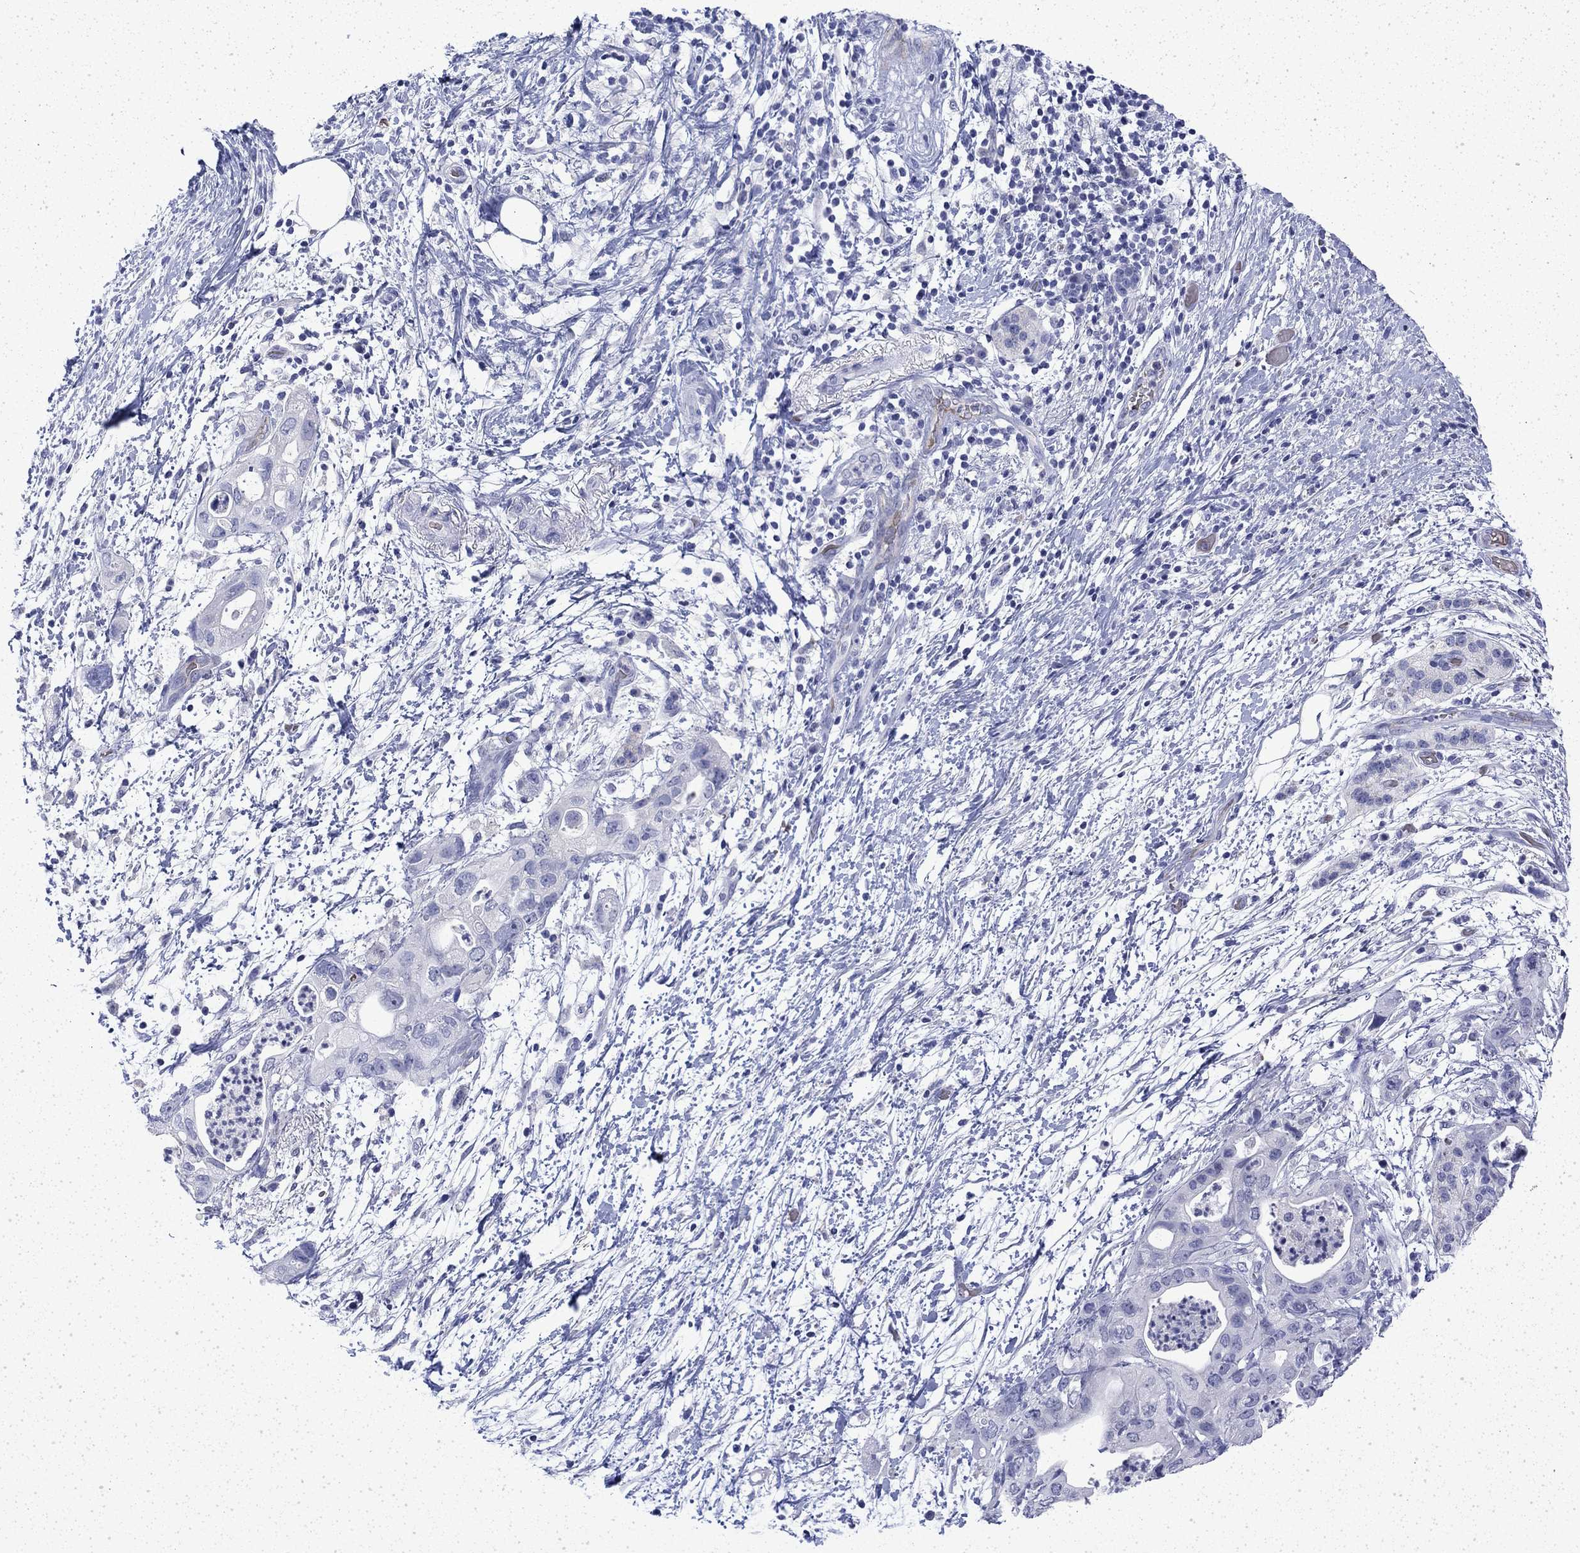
{"staining": {"intensity": "negative", "quantity": "none", "location": "none"}, "tissue": "pancreatic cancer", "cell_type": "Tumor cells", "image_type": "cancer", "snomed": [{"axis": "morphology", "description": "Adenocarcinoma, NOS"}, {"axis": "topography", "description": "Pancreas"}], "caption": "Micrograph shows no protein expression in tumor cells of pancreatic adenocarcinoma tissue.", "gene": "ENPP6", "patient": {"sex": "female", "age": 72}}